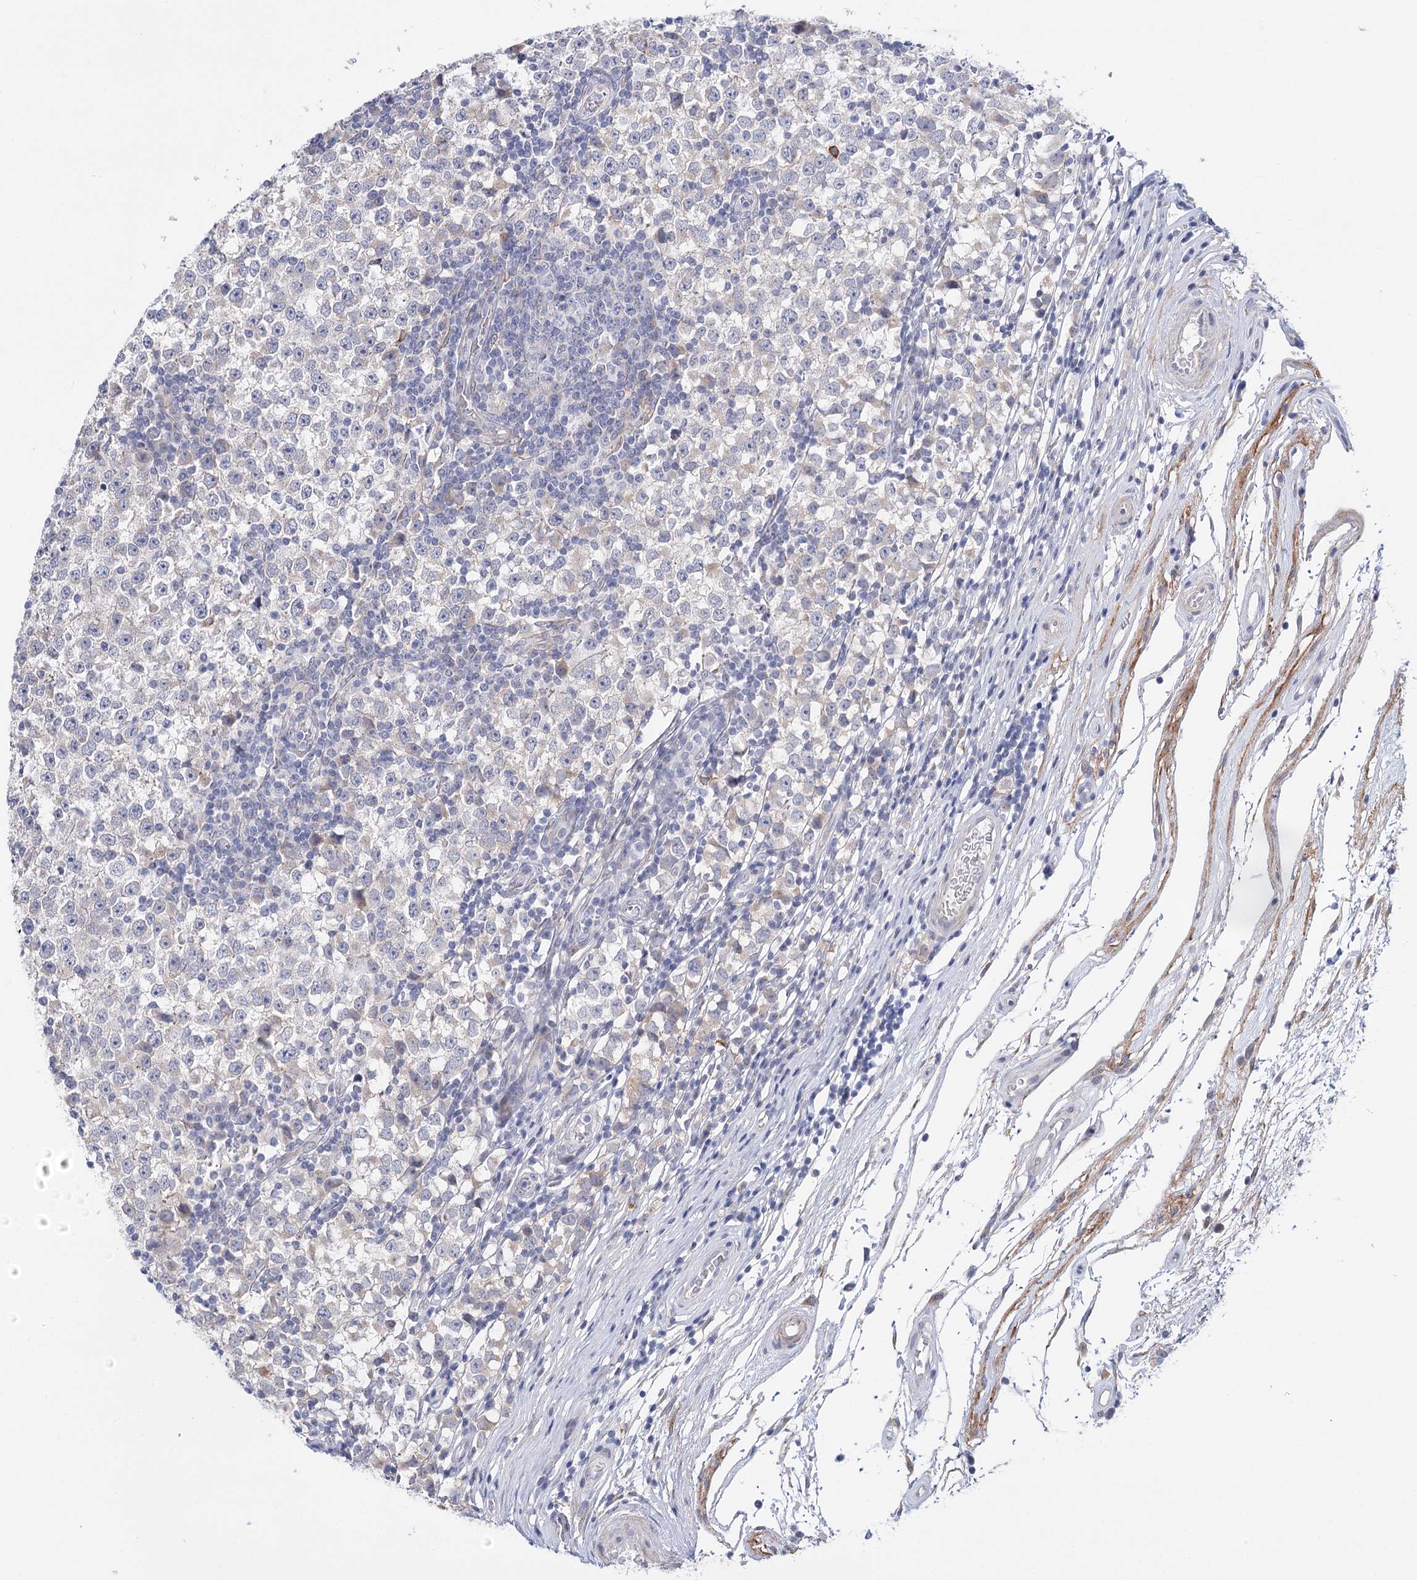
{"staining": {"intensity": "negative", "quantity": "none", "location": "none"}, "tissue": "testis cancer", "cell_type": "Tumor cells", "image_type": "cancer", "snomed": [{"axis": "morphology", "description": "Seminoma, NOS"}, {"axis": "topography", "description": "Testis"}], "caption": "Testis cancer stained for a protein using IHC demonstrates no staining tumor cells.", "gene": "TEX12", "patient": {"sex": "male", "age": 65}}